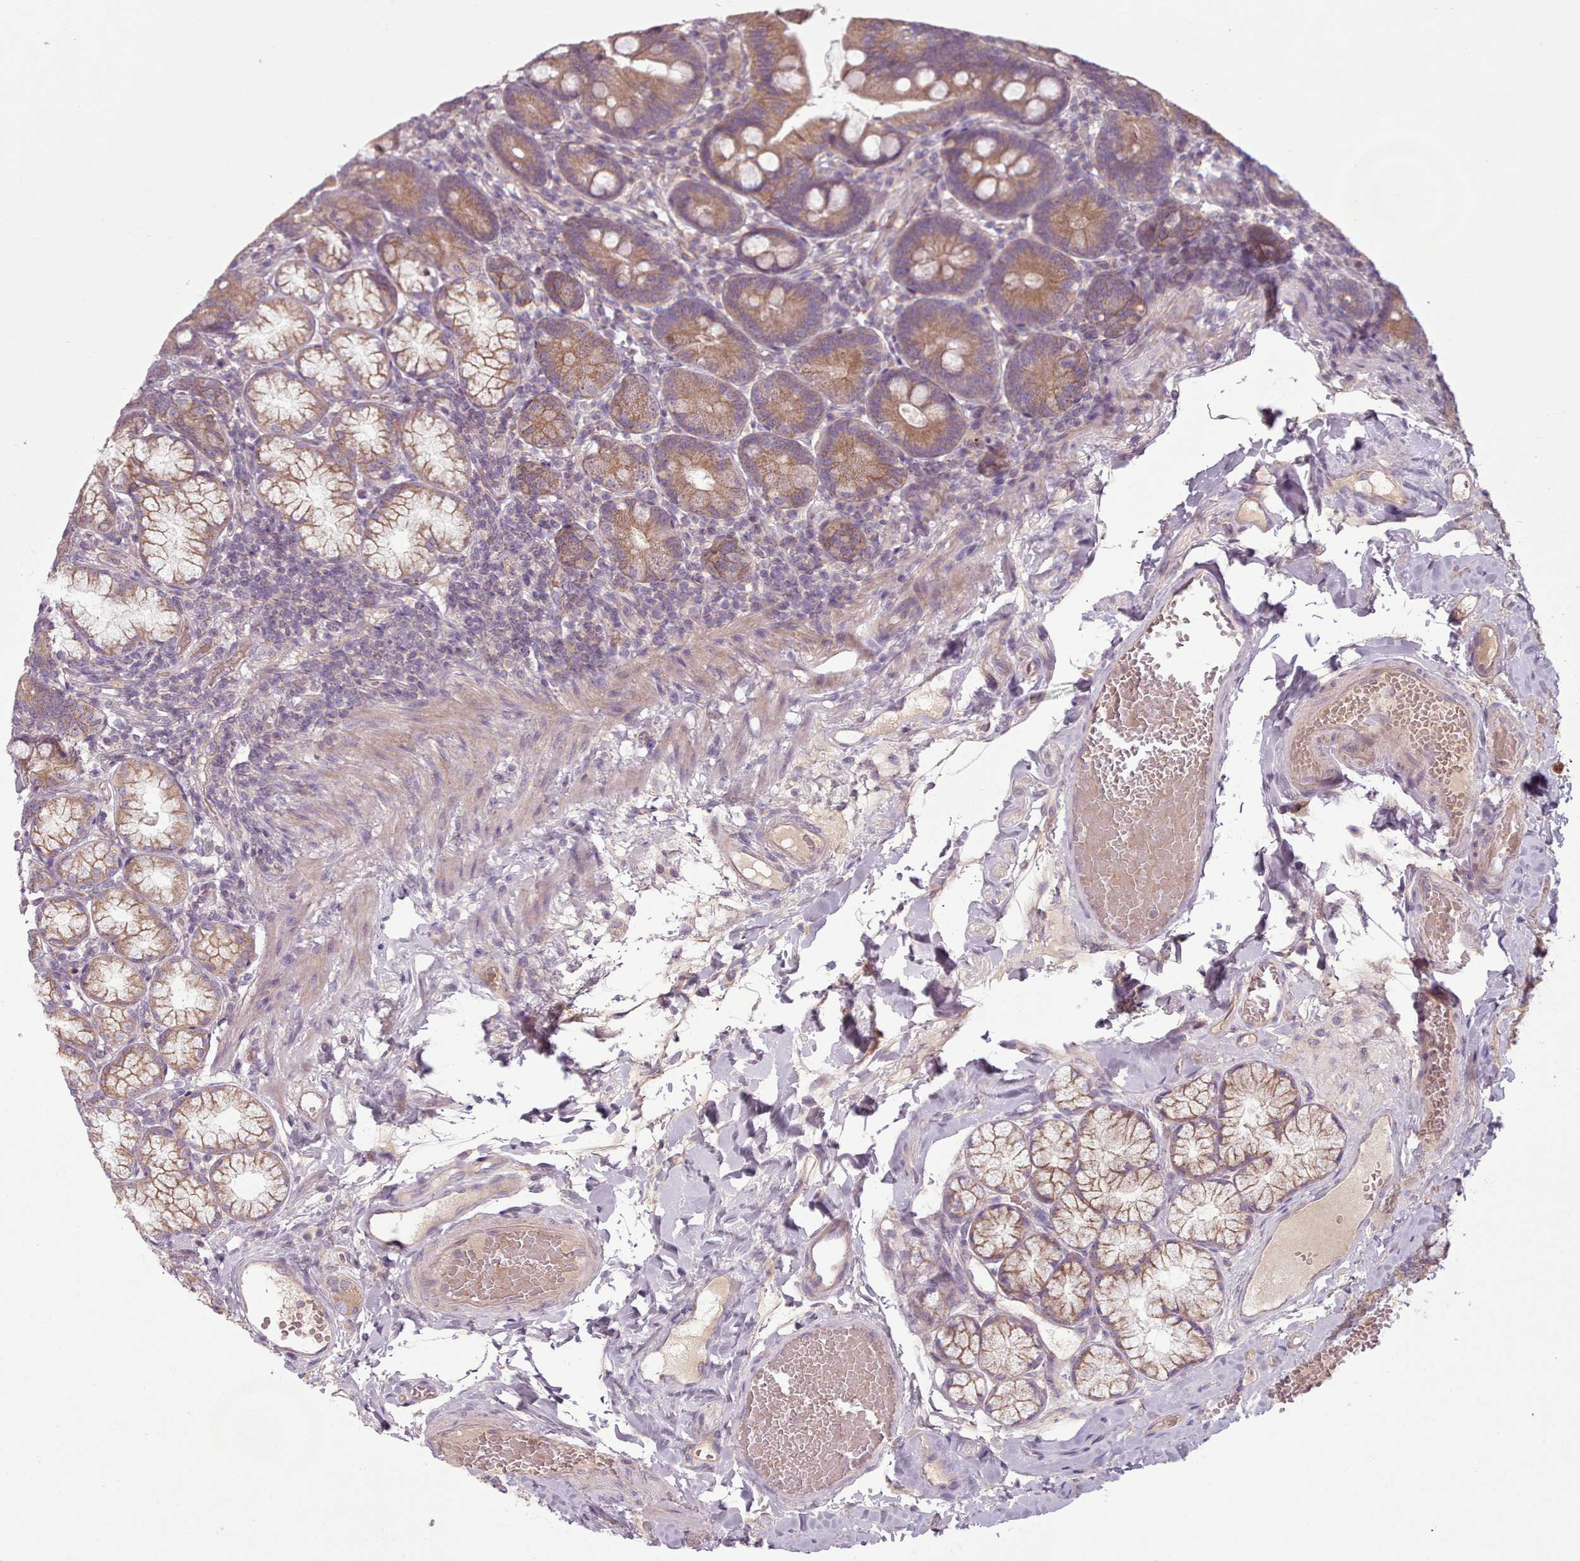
{"staining": {"intensity": "strong", "quantity": ">75%", "location": "cytoplasmic/membranous"}, "tissue": "duodenum", "cell_type": "Glandular cells", "image_type": "normal", "snomed": [{"axis": "morphology", "description": "Normal tissue, NOS"}, {"axis": "topography", "description": "Duodenum"}], "caption": "Protein expression analysis of unremarkable duodenum demonstrates strong cytoplasmic/membranous positivity in approximately >75% of glandular cells.", "gene": "NT5DC2", "patient": {"sex": "female", "age": 67}}